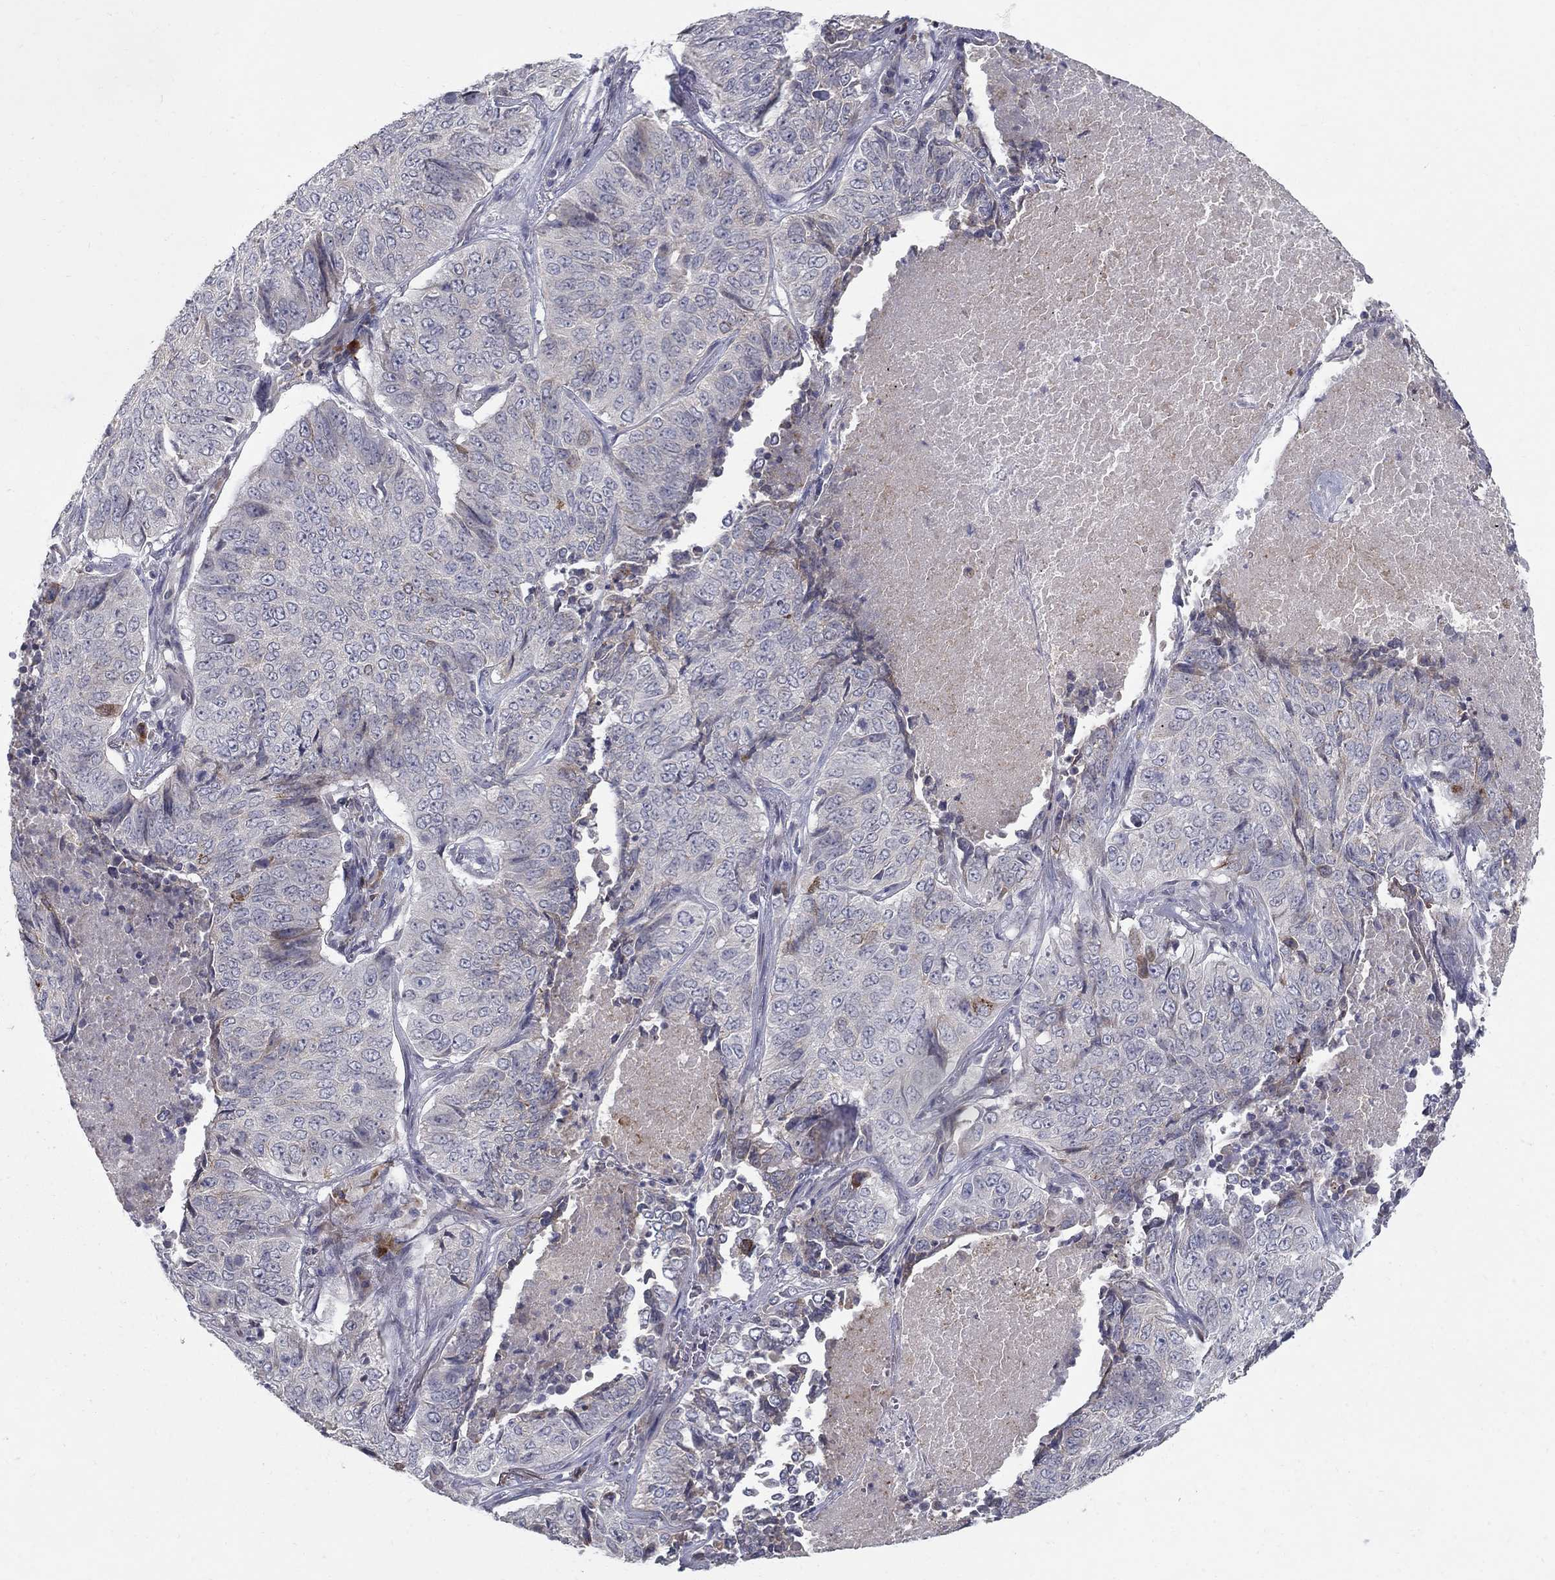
{"staining": {"intensity": "moderate", "quantity": "<25%", "location": "cytoplasmic/membranous"}, "tissue": "lung cancer", "cell_type": "Tumor cells", "image_type": "cancer", "snomed": [{"axis": "morphology", "description": "Normal tissue, NOS"}, {"axis": "morphology", "description": "Squamous cell carcinoma, NOS"}, {"axis": "topography", "description": "Bronchus"}, {"axis": "topography", "description": "Lung"}], "caption": "Immunohistochemical staining of human lung cancer displays moderate cytoplasmic/membranous protein expression in approximately <25% of tumor cells.", "gene": "NTRK2", "patient": {"sex": "male", "age": 64}}